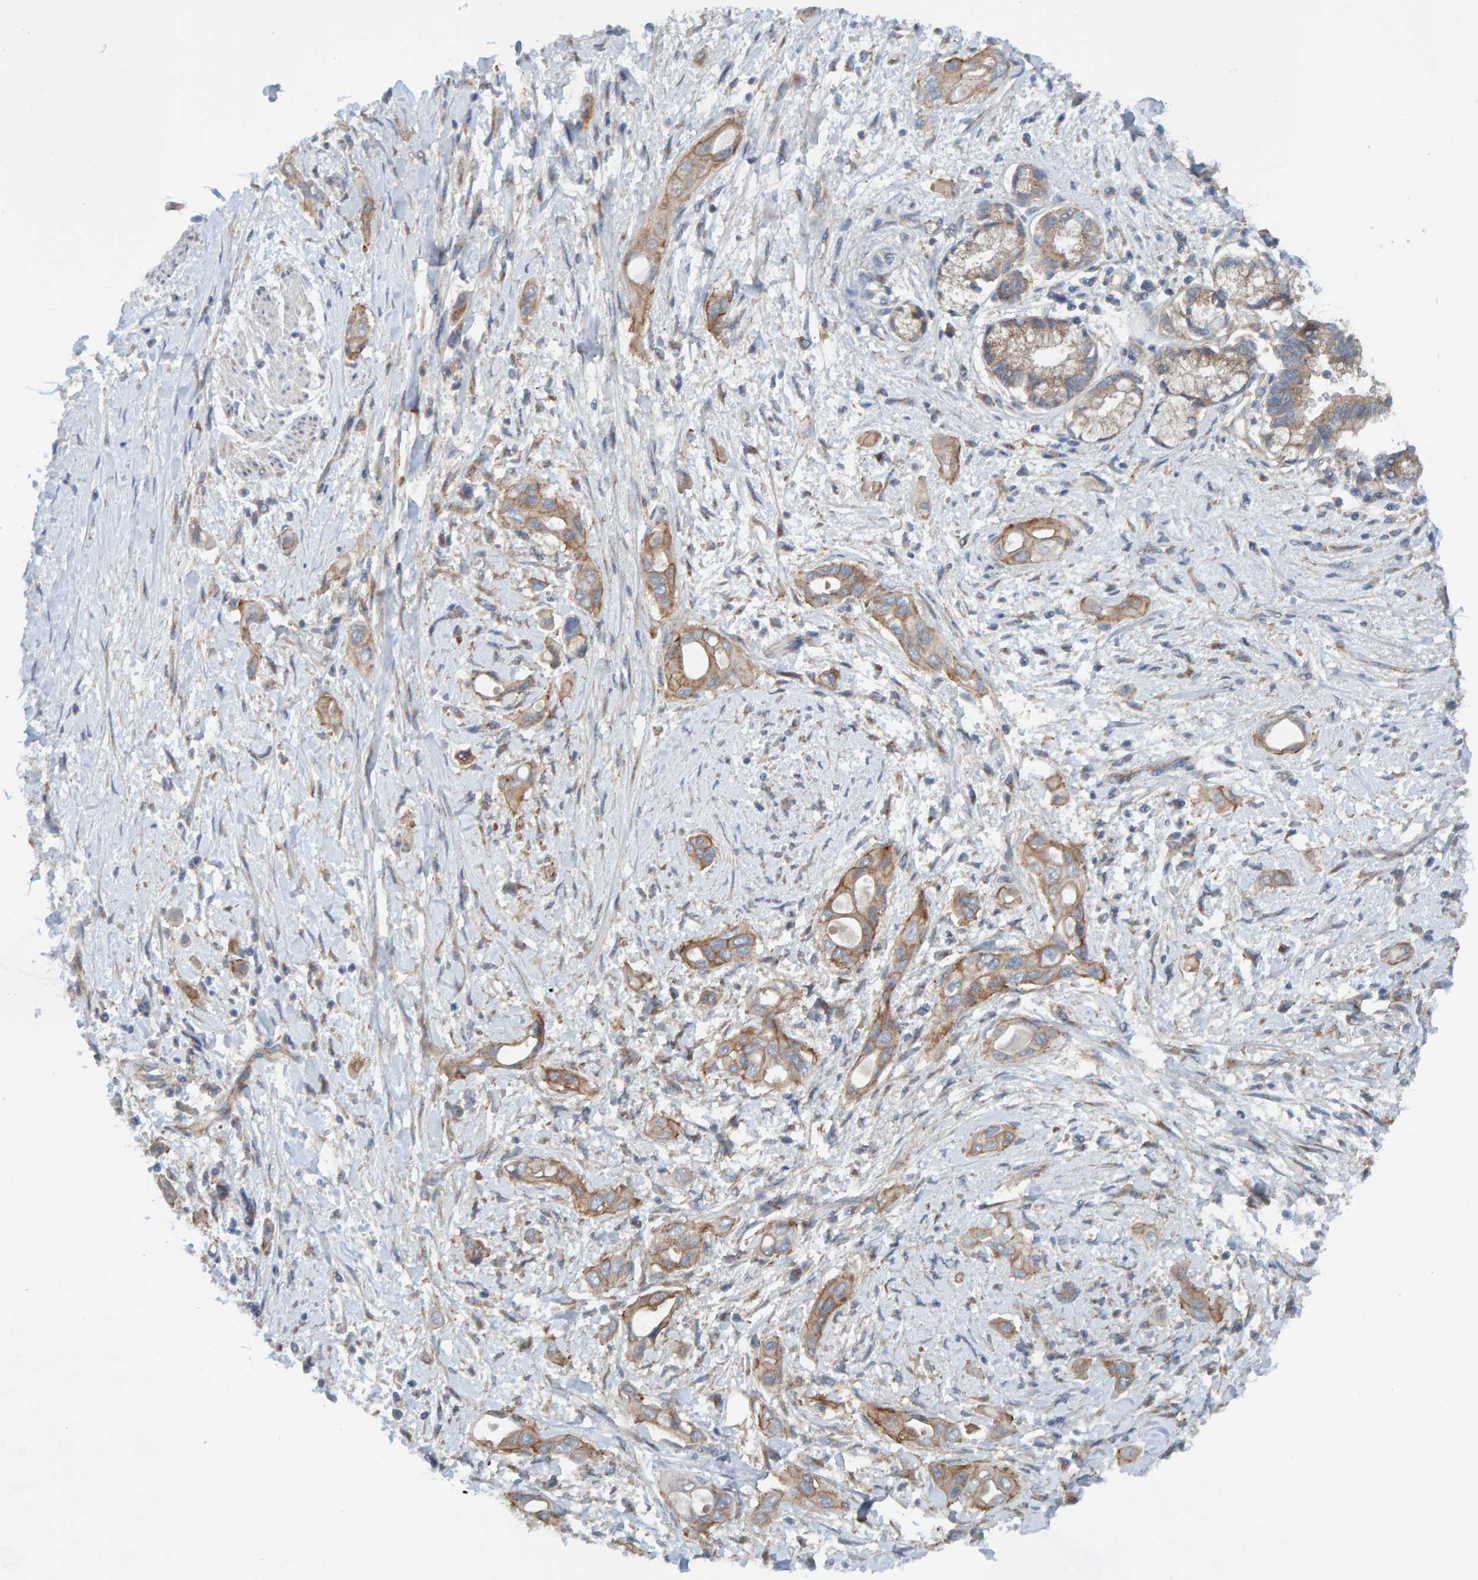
{"staining": {"intensity": "moderate", "quantity": ">75%", "location": "cytoplasmic/membranous"}, "tissue": "pancreatic cancer", "cell_type": "Tumor cells", "image_type": "cancer", "snomed": [{"axis": "morphology", "description": "Adenocarcinoma, NOS"}, {"axis": "topography", "description": "Pancreas"}], "caption": "Moderate cytoplasmic/membranous staining is seen in approximately >75% of tumor cells in pancreatic cancer.", "gene": "MKLN1", "patient": {"sex": "male", "age": 59}}